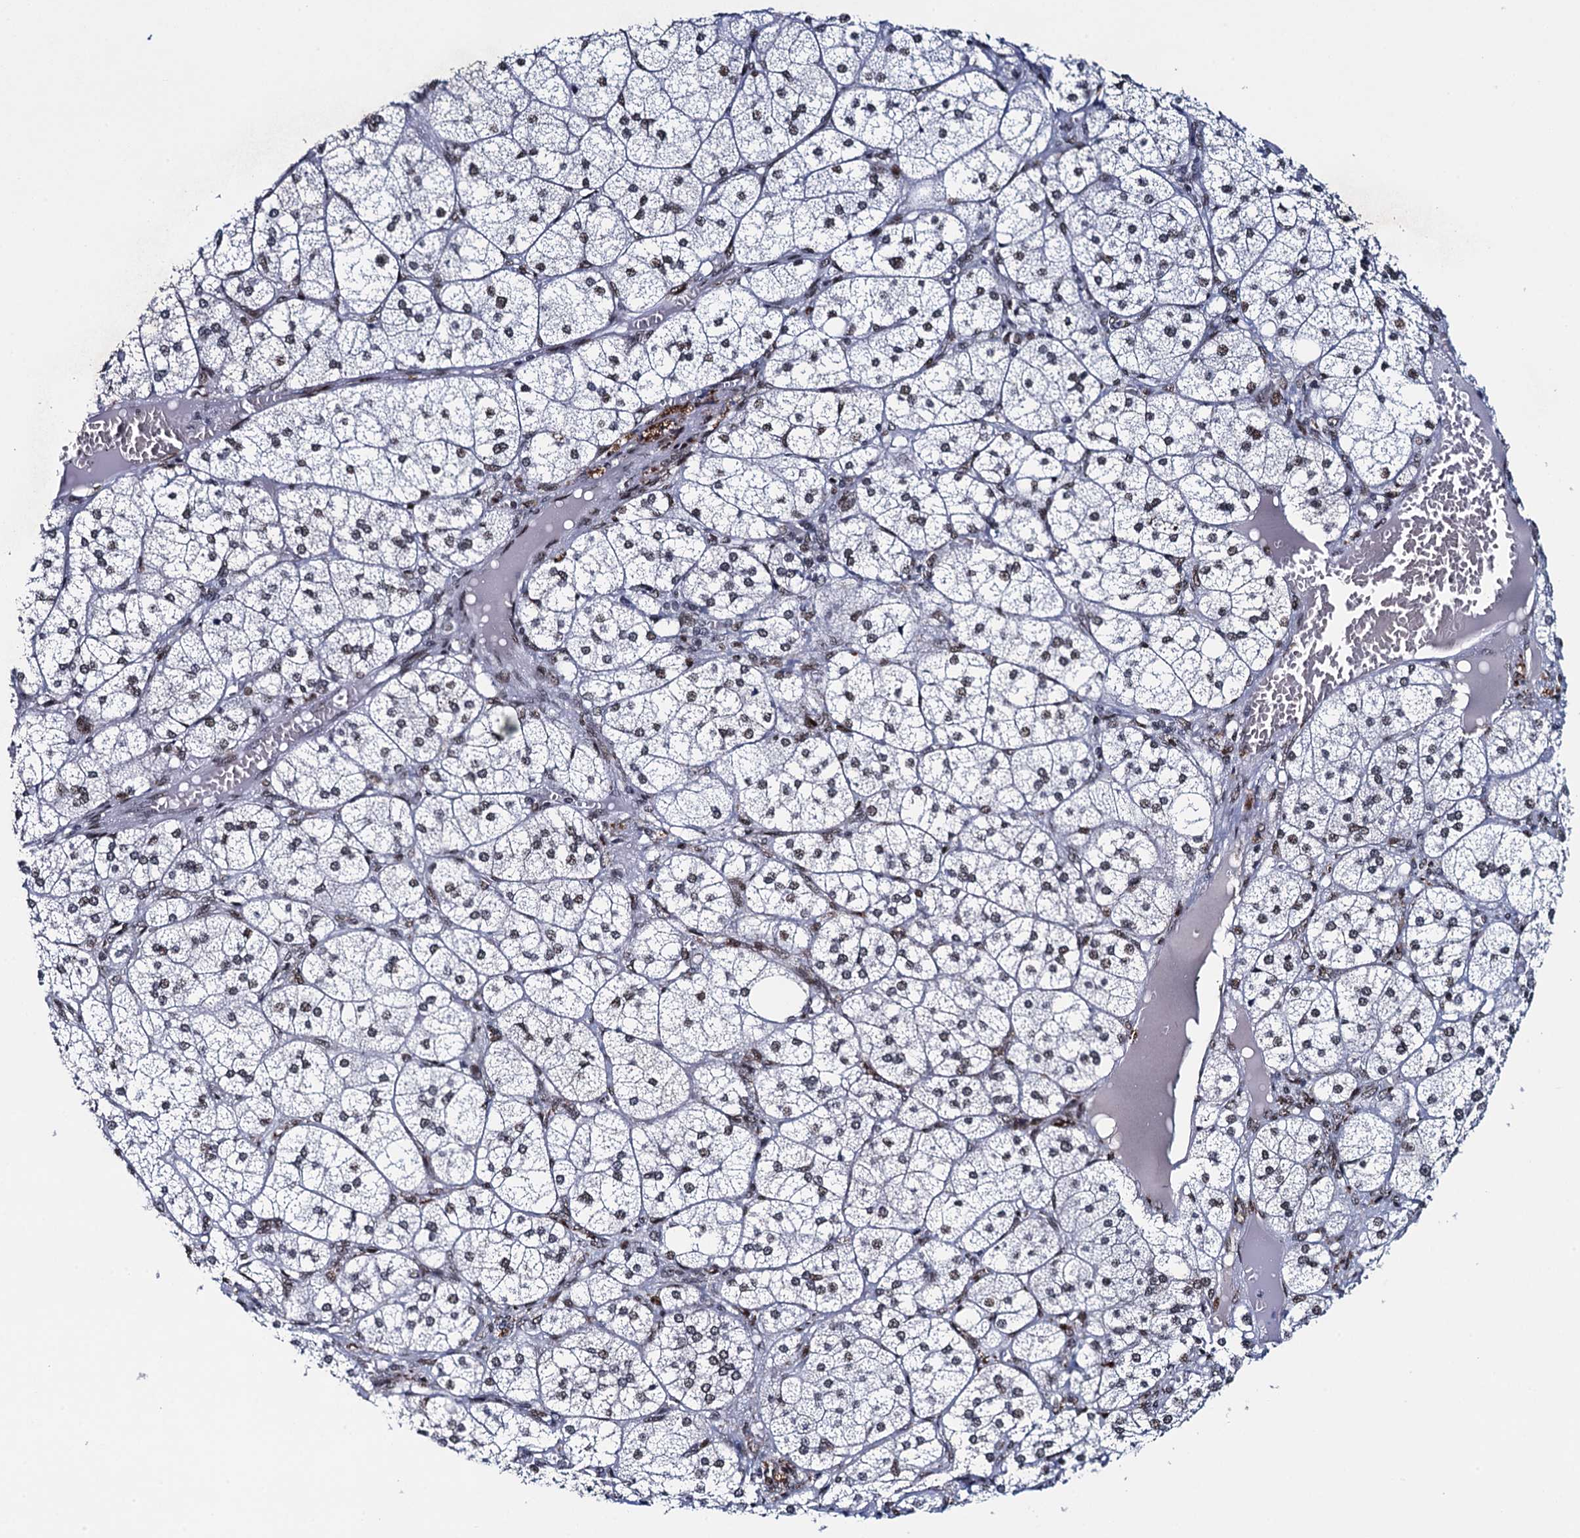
{"staining": {"intensity": "moderate", "quantity": "25%-75%", "location": "nuclear"}, "tissue": "adrenal gland", "cell_type": "Glandular cells", "image_type": "normal", "snomed": [{"axis": "morphology", "description": "Normal tissue, NOS"}, {"axis": "topography", "description": "Adrenal gland"}], "caption": "High-power microscopy captured an IHC micrograph of unremarkable adrenal gland, revealing moderate nuclear staining in approximately 25%-75% of glandular cells. (Brightfield microscopy of DAB IHC at high magnification).", "gene": "HNRNPUL2", "patient": {"sex": "female", "age": 61}}